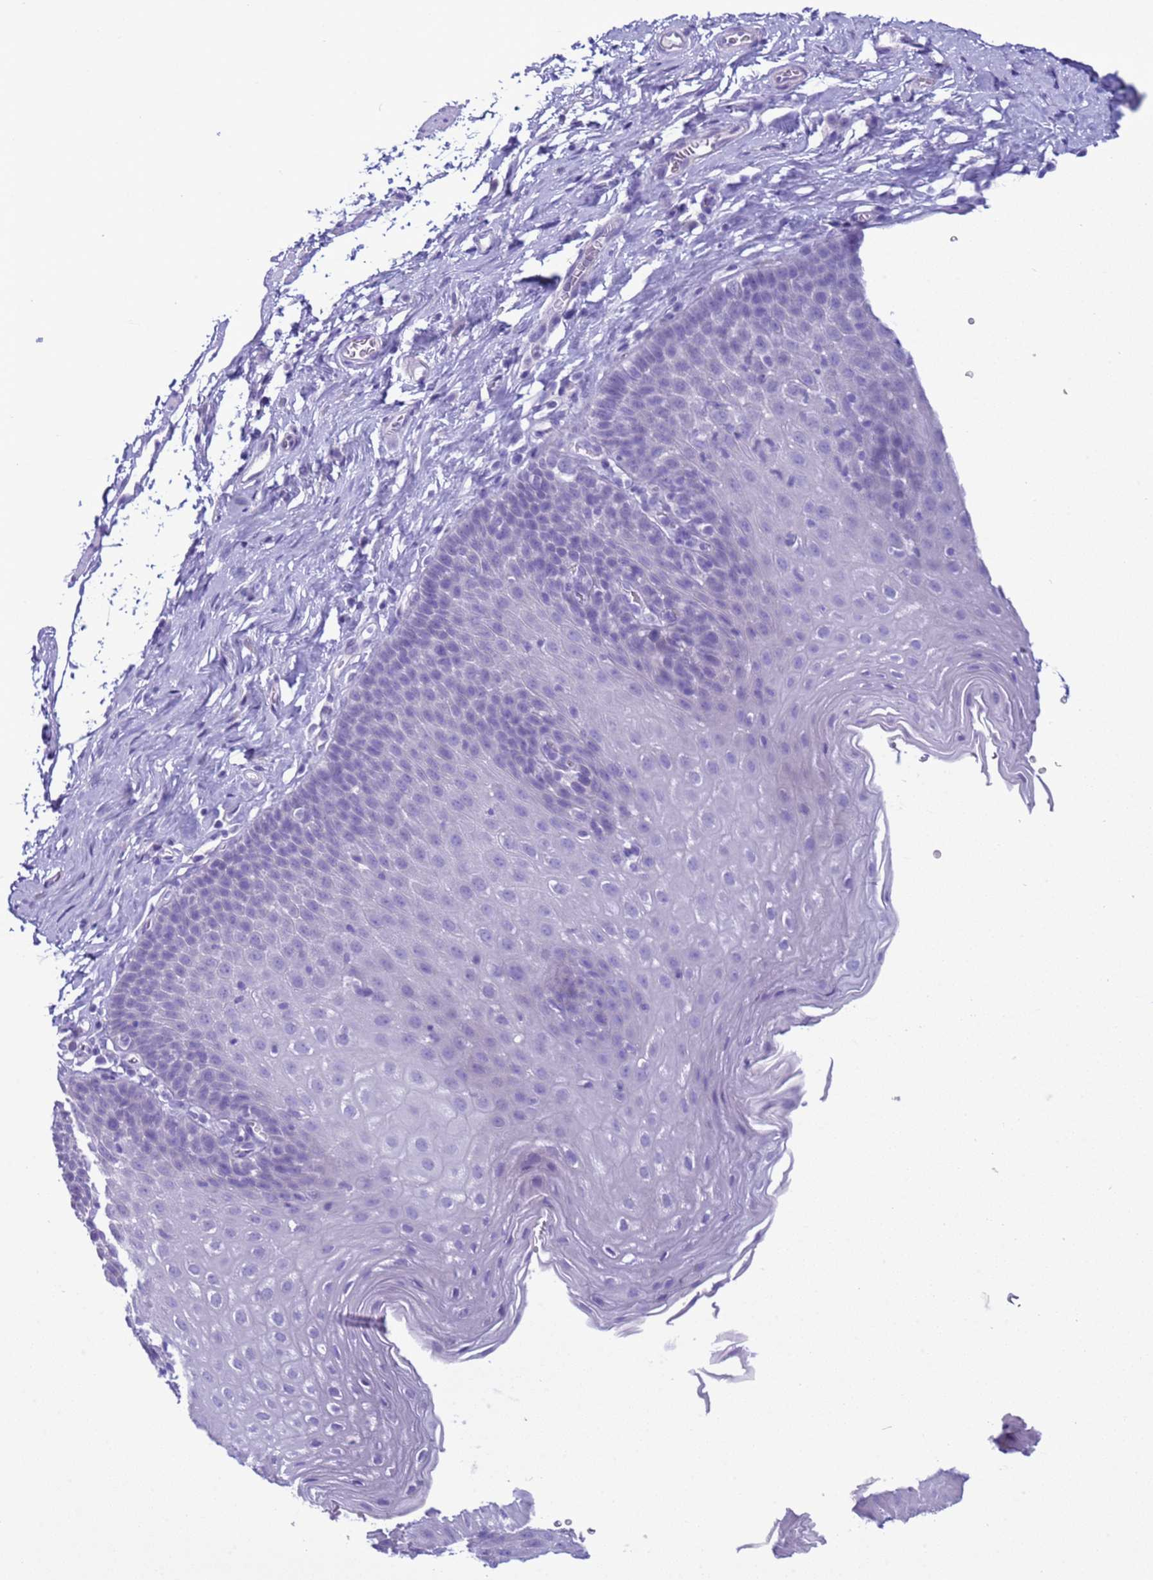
{"staining": {"intensity": "negative", "quantity": "none", "location": "none"}, "tissue": "esophagus", "cell_type": "Squamous epithelial cells", "image_type": "normal", "snomed": [{"axis": "morphology", "description": "Normal tissue, NOS"}, {"axis": "topography", "description": "Esophagus"}], "caption": "This is an immunohistochemistry (IHC) photomicrograph of normal human esophagus. There is no staining in squamous epithelial cells.", "gene": "CST1", "patient": {"sex": "female", "age": 61}}